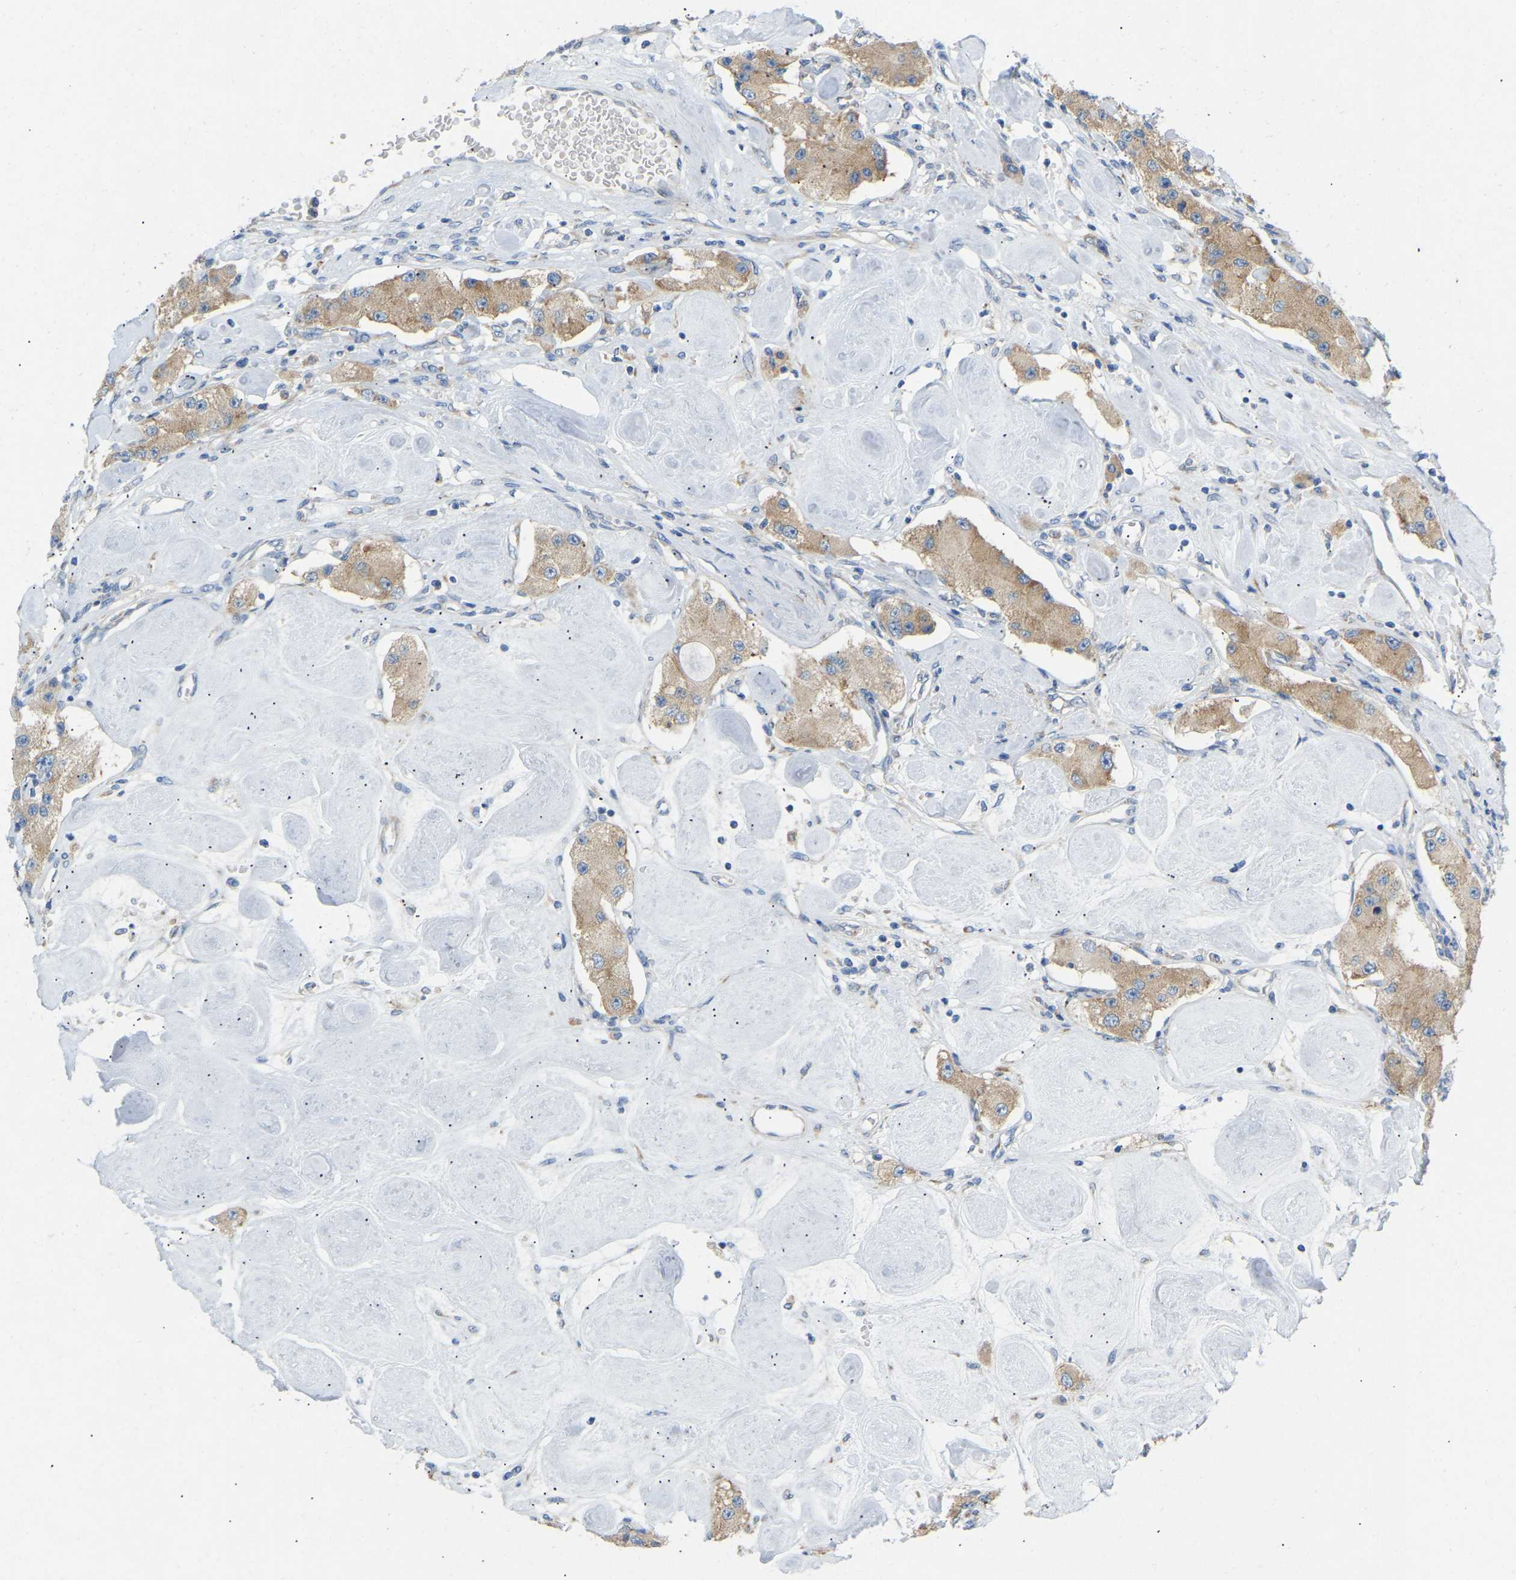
{"staining": {"intensity": "moderate", "quantity": ">75%", "location": "cytoplasmic/membranous"}, "tissue": "carcinoid", "cell_type": "Tumor cells", "image_type": "cancer", "snomed": [{"axis": "morphology", "description": "Carcinoid, malignant, NOS"}, {"axis": "topography", "description": "Pancreas"}], "caption": "Immunohistochemical staining of human carcinoid displays medium levels of moderate cytoplasmic/membranous protein staining in approximately >75% of tumor cells.", "gene": "SND1", "patient": {"sex": "male", "age": 41}}